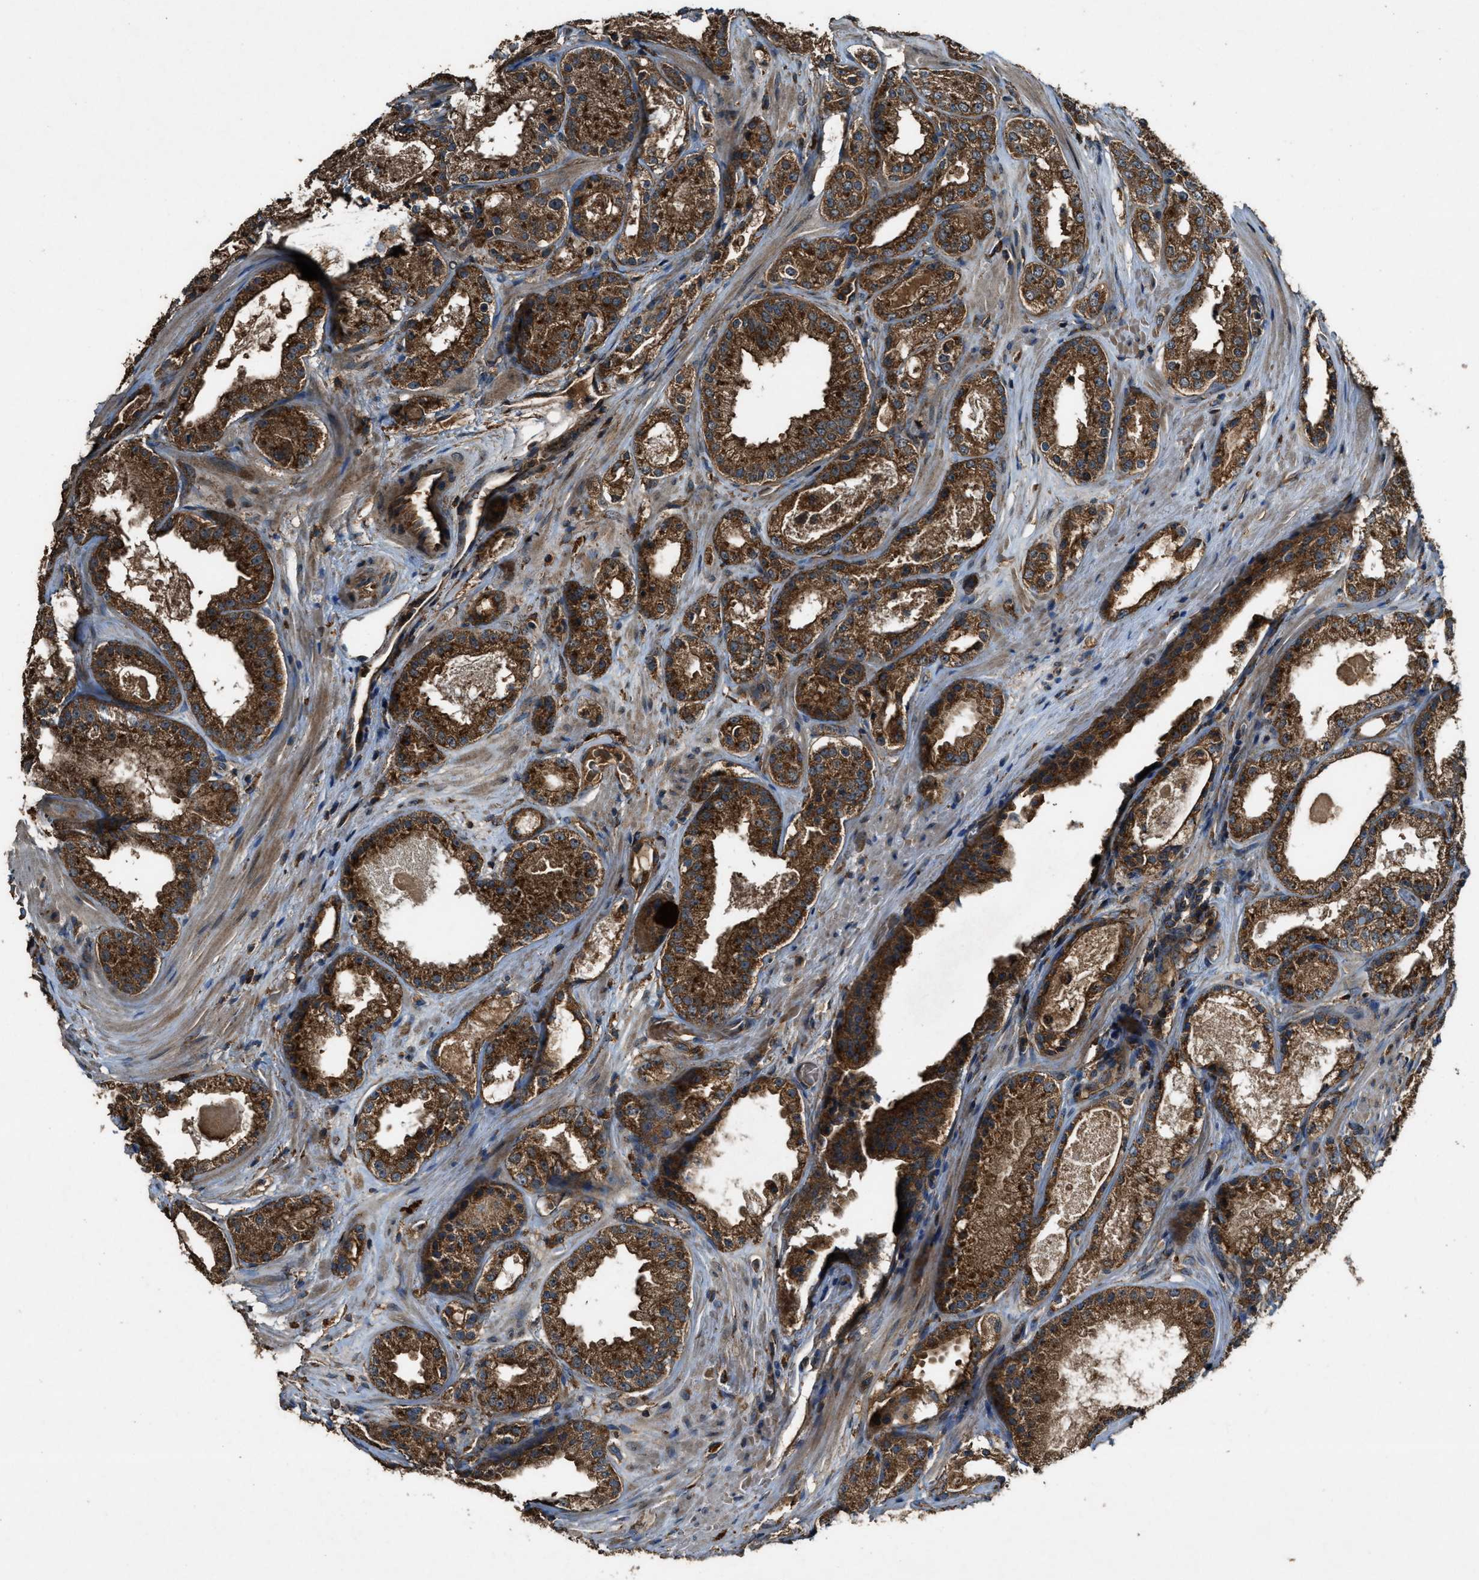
{"staining": {"intensity": "strong", "quantity": ">75%", "location": "cytoplasmic/membranous"}, "tissue": "prostate cancer", "cell_type": "Tumor cells", "image_type": "cancer", "snomed": [{"axis": "morphology", "description": "Adenocarcinoma, High grade"}, {"axis": "topography", "description": "Prostate"}], "caption": "Brown immunohistochemical staining in high-grade adenocarcinoma (prostate) shows strong cytoplasmic/membranous positivity in approximately >75% of tumor cells.", "gene": "MAP3K8", "patient": {"sex": "male", "age": 65}}